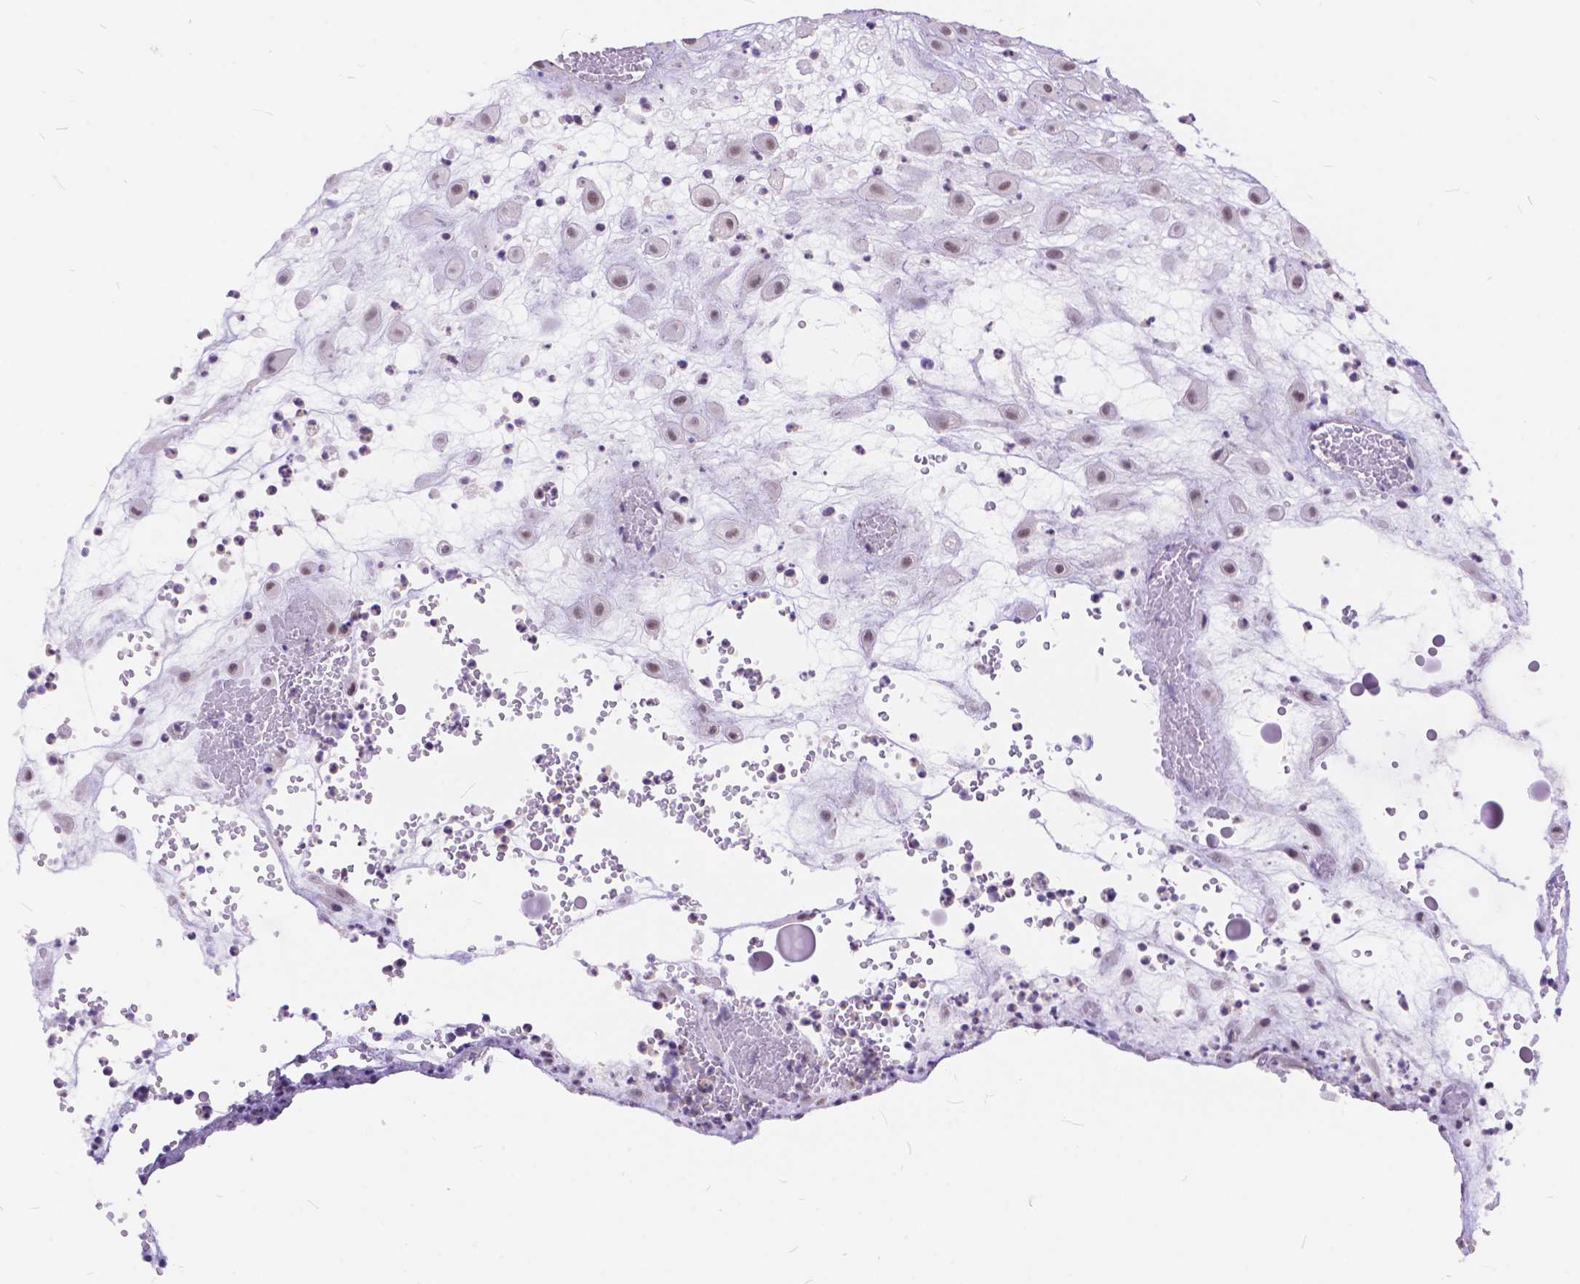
{"staining": {"intensity": "weak", "quantity": "<25%", "location": "nuclear"}, "tissue": "placenta", "cell_type": "Decidual cells", "image_type": "normal", "snomed": [{"axis": "morphology", "description": "Normal tissue, NOS"}, {"axis": "topography", "description": "Placenta"}], "caption": "This is a image of immunohistochemistry (IHC) staining of normal placenta, which shows no staining in decidual cells.", "gene": "MAN2C1", "patient": {"sex": "female", "age": 24}}